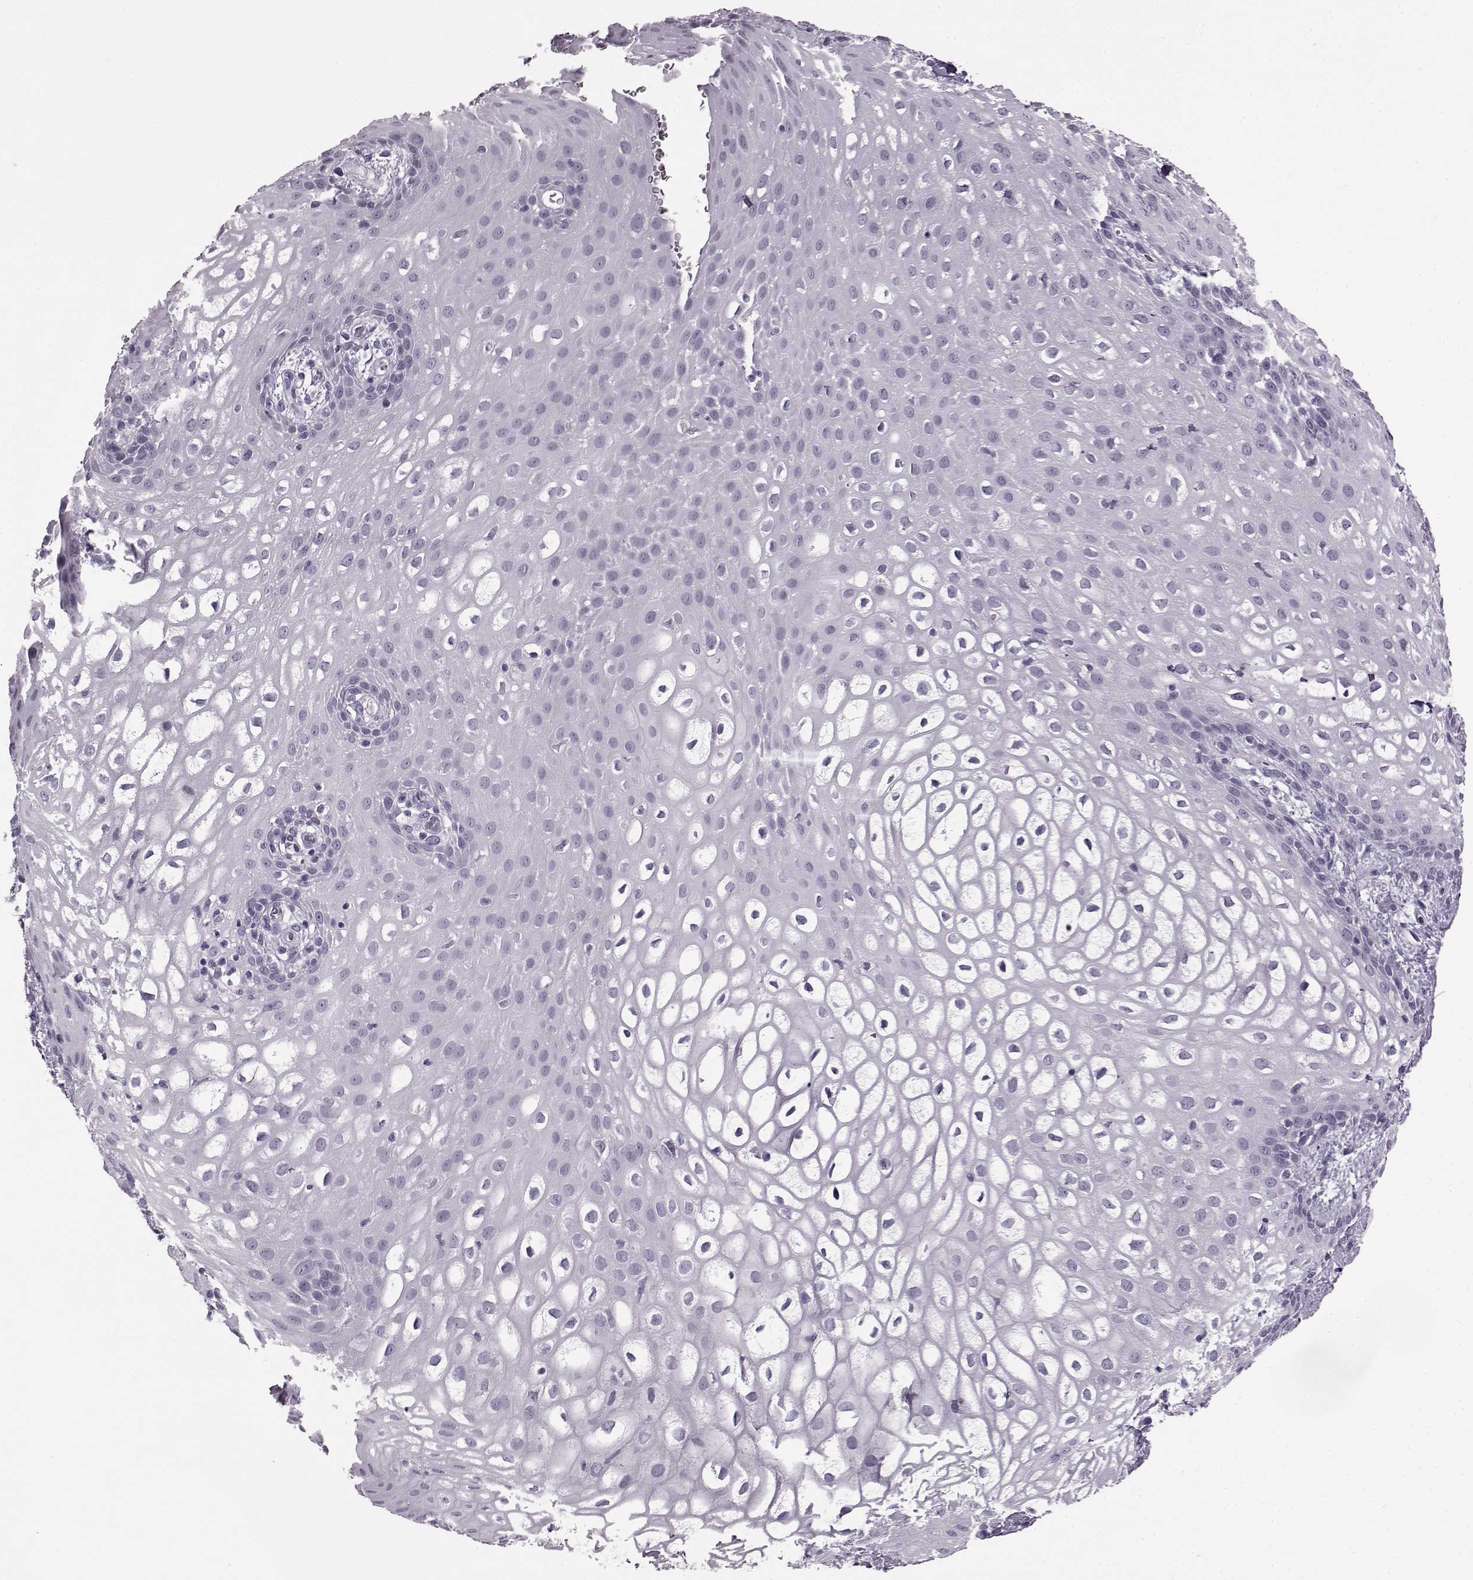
{"staining": {"intensity": "negative", "quantity": "none", "location": "none"}, "tissue": "skin", "cell_type": "Epidermal cells", "image_type": "normal", "snomed": [{"axis": "morphology", "description": "Normal tissue, NOS"}, {"axis": "topography", "description": "Anal"}], "caption": "A micrograph of human skin is negative for staining in epidermal cells. Brightfield microscopy of IHC stained with DAB (brown) and hematoxylin (blue), captured at high magnification.", "gene": "JSRP1", "patient": {"sex": "female", "age": 46}}